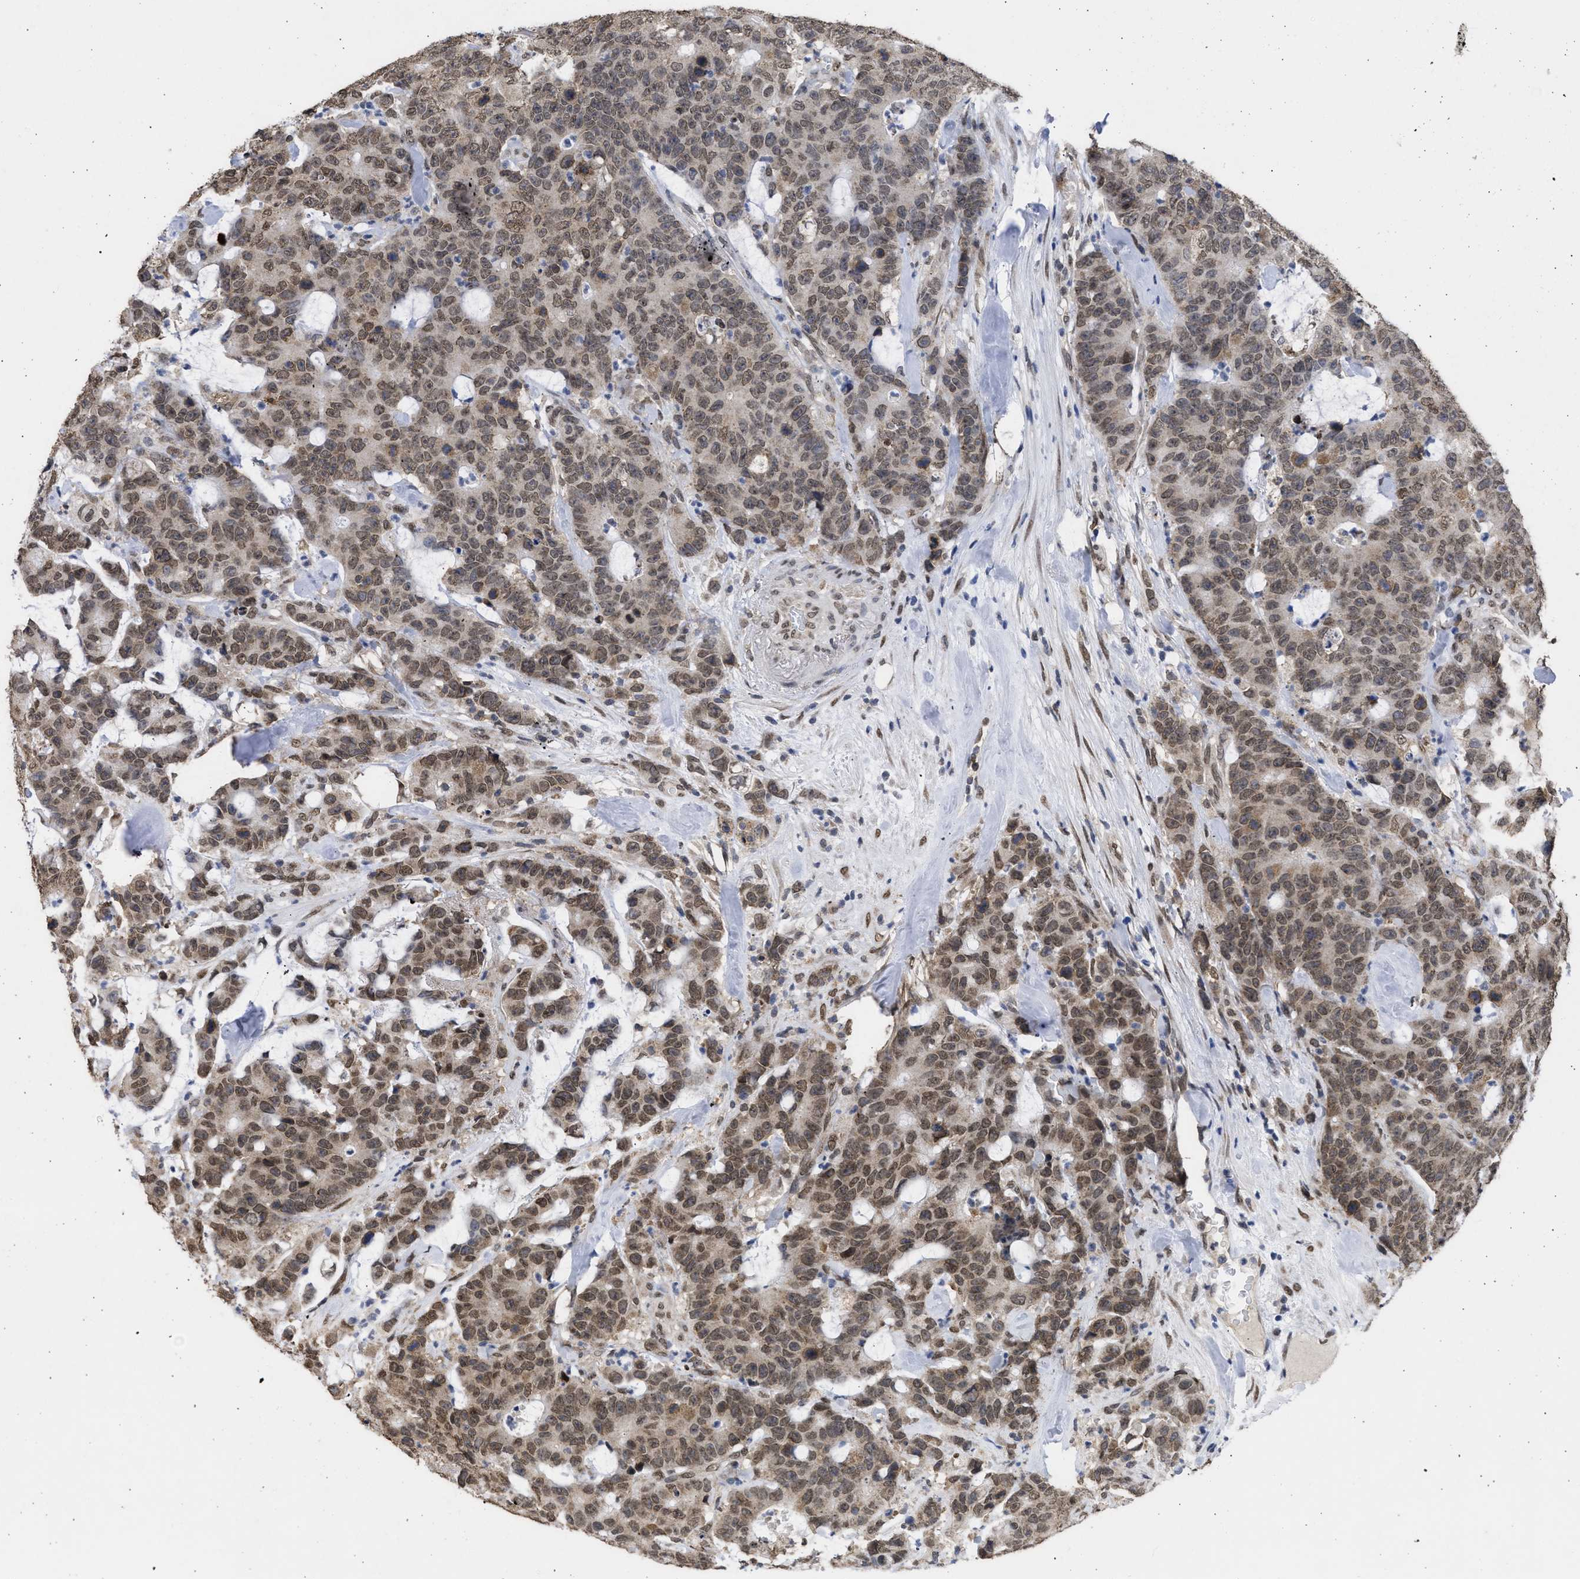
{"staining": {"intensity": "moderate", "quantity": ">75%", "location": "cytoplasmic/membranous"}, "tissue": "colorectal cancer", "cell_type": "Tumor cells", "image_type": "cancer", "snomed": [{"axis": "morphology", "description": "Adenocarcinoma, NOS"}, {"axis": "topography", "description": "Colon"}], "caption": "Colorectal adenocarcinoma tissue exhibits moderate cytoplasmic/membranous positivity in about >75% of tumor cells, visualized by immunohistochemistry.", "gene": "NUP35", "patient": {"sex": "female", "age": 86}}